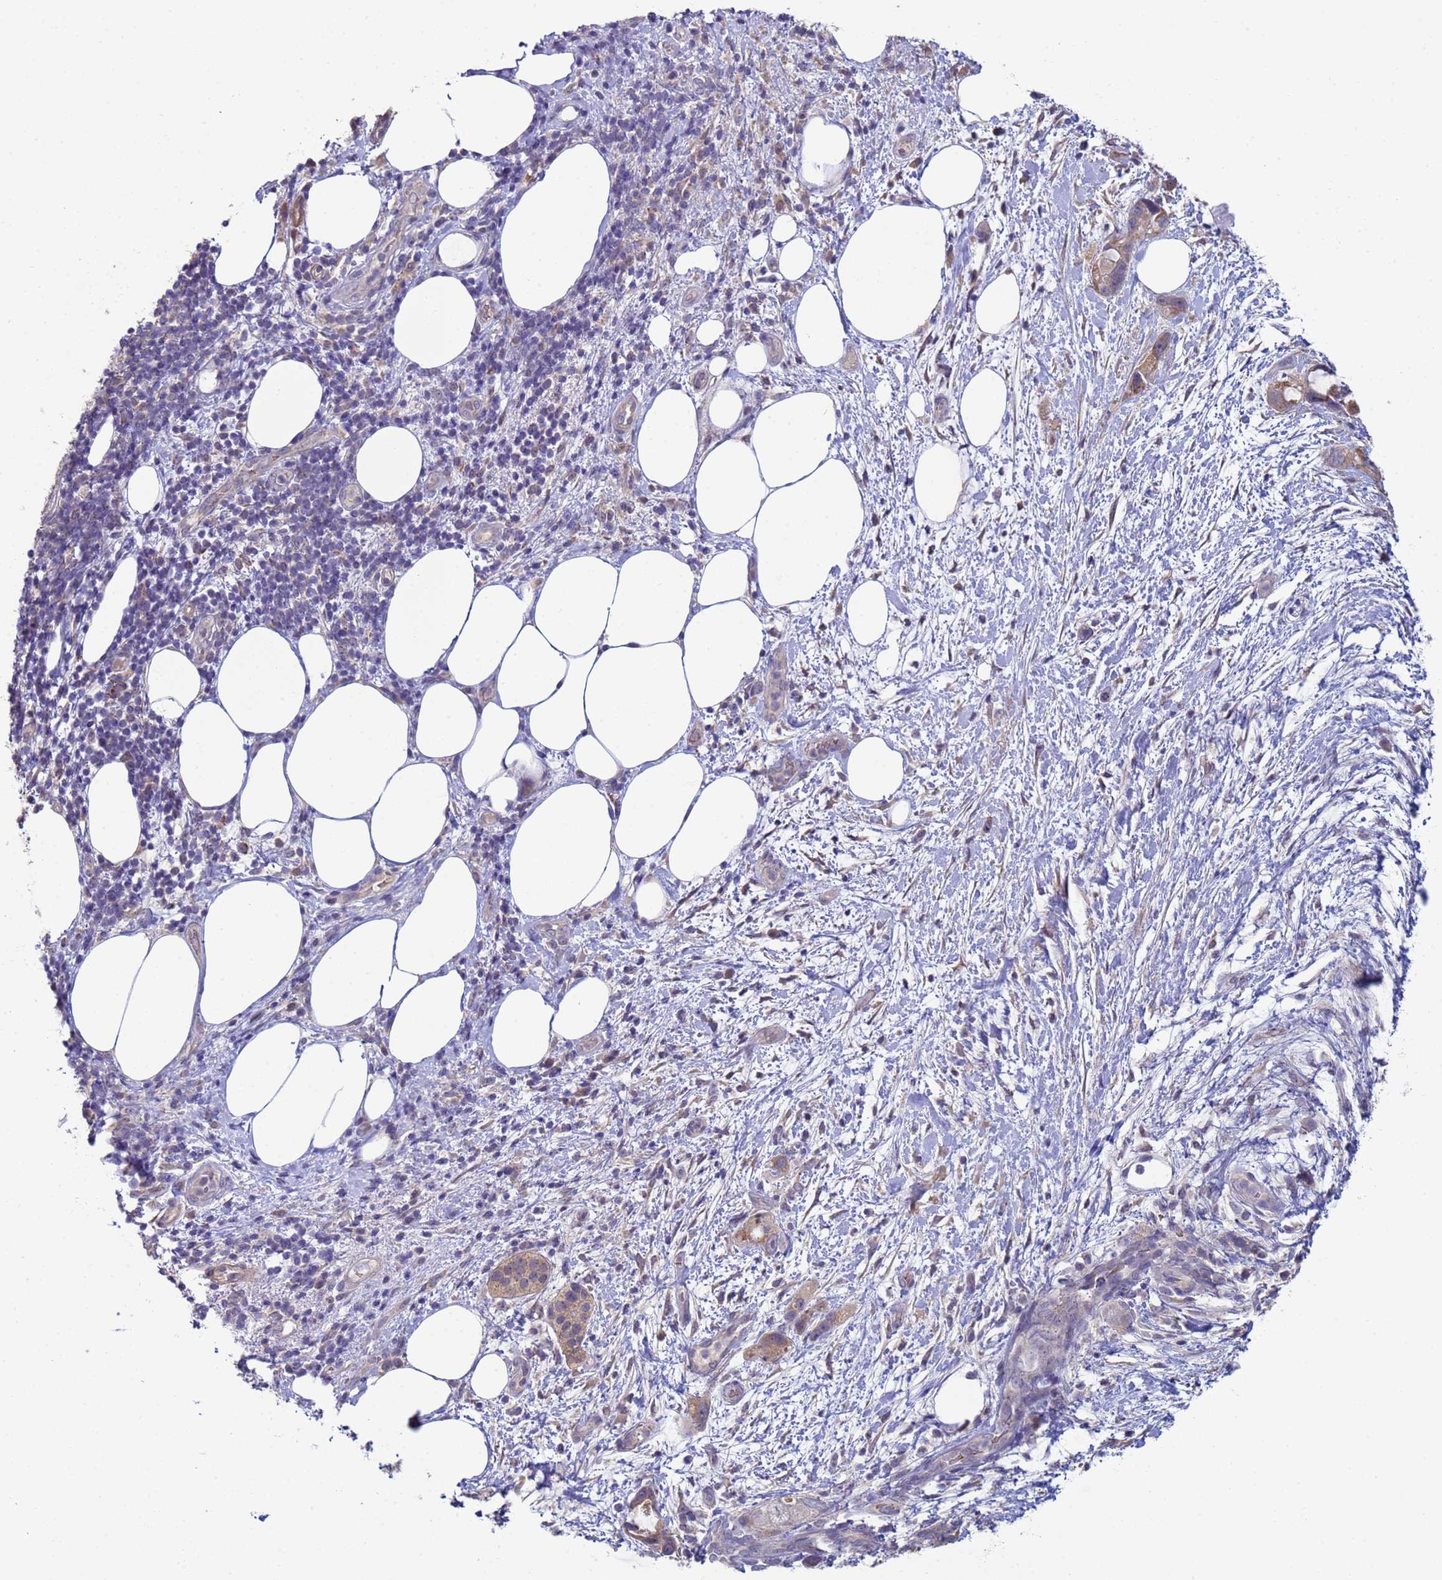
{"staining": {"intensity": "weak", "quantity": ">75%", "location": "cytoplasmic/membranous"}, "tissue": "pancreatic cancer", "cell_type": "Tumor cells", "image_type": "cancer", "snomed": [{"axis": "morphology", "description": "Adenocarcinoma, NOS"}, {"axis": "topography", "description": "Pancreas"}], "caption": "Pancreatic cancer (adenocarcinoma) stained with immunohistochemistry shows weak cytoplasmic/membranous positivity in approximately >75% of tumor cells.", "gene": "CLHC1", "patient": {"sex": "female", "age": 61}}